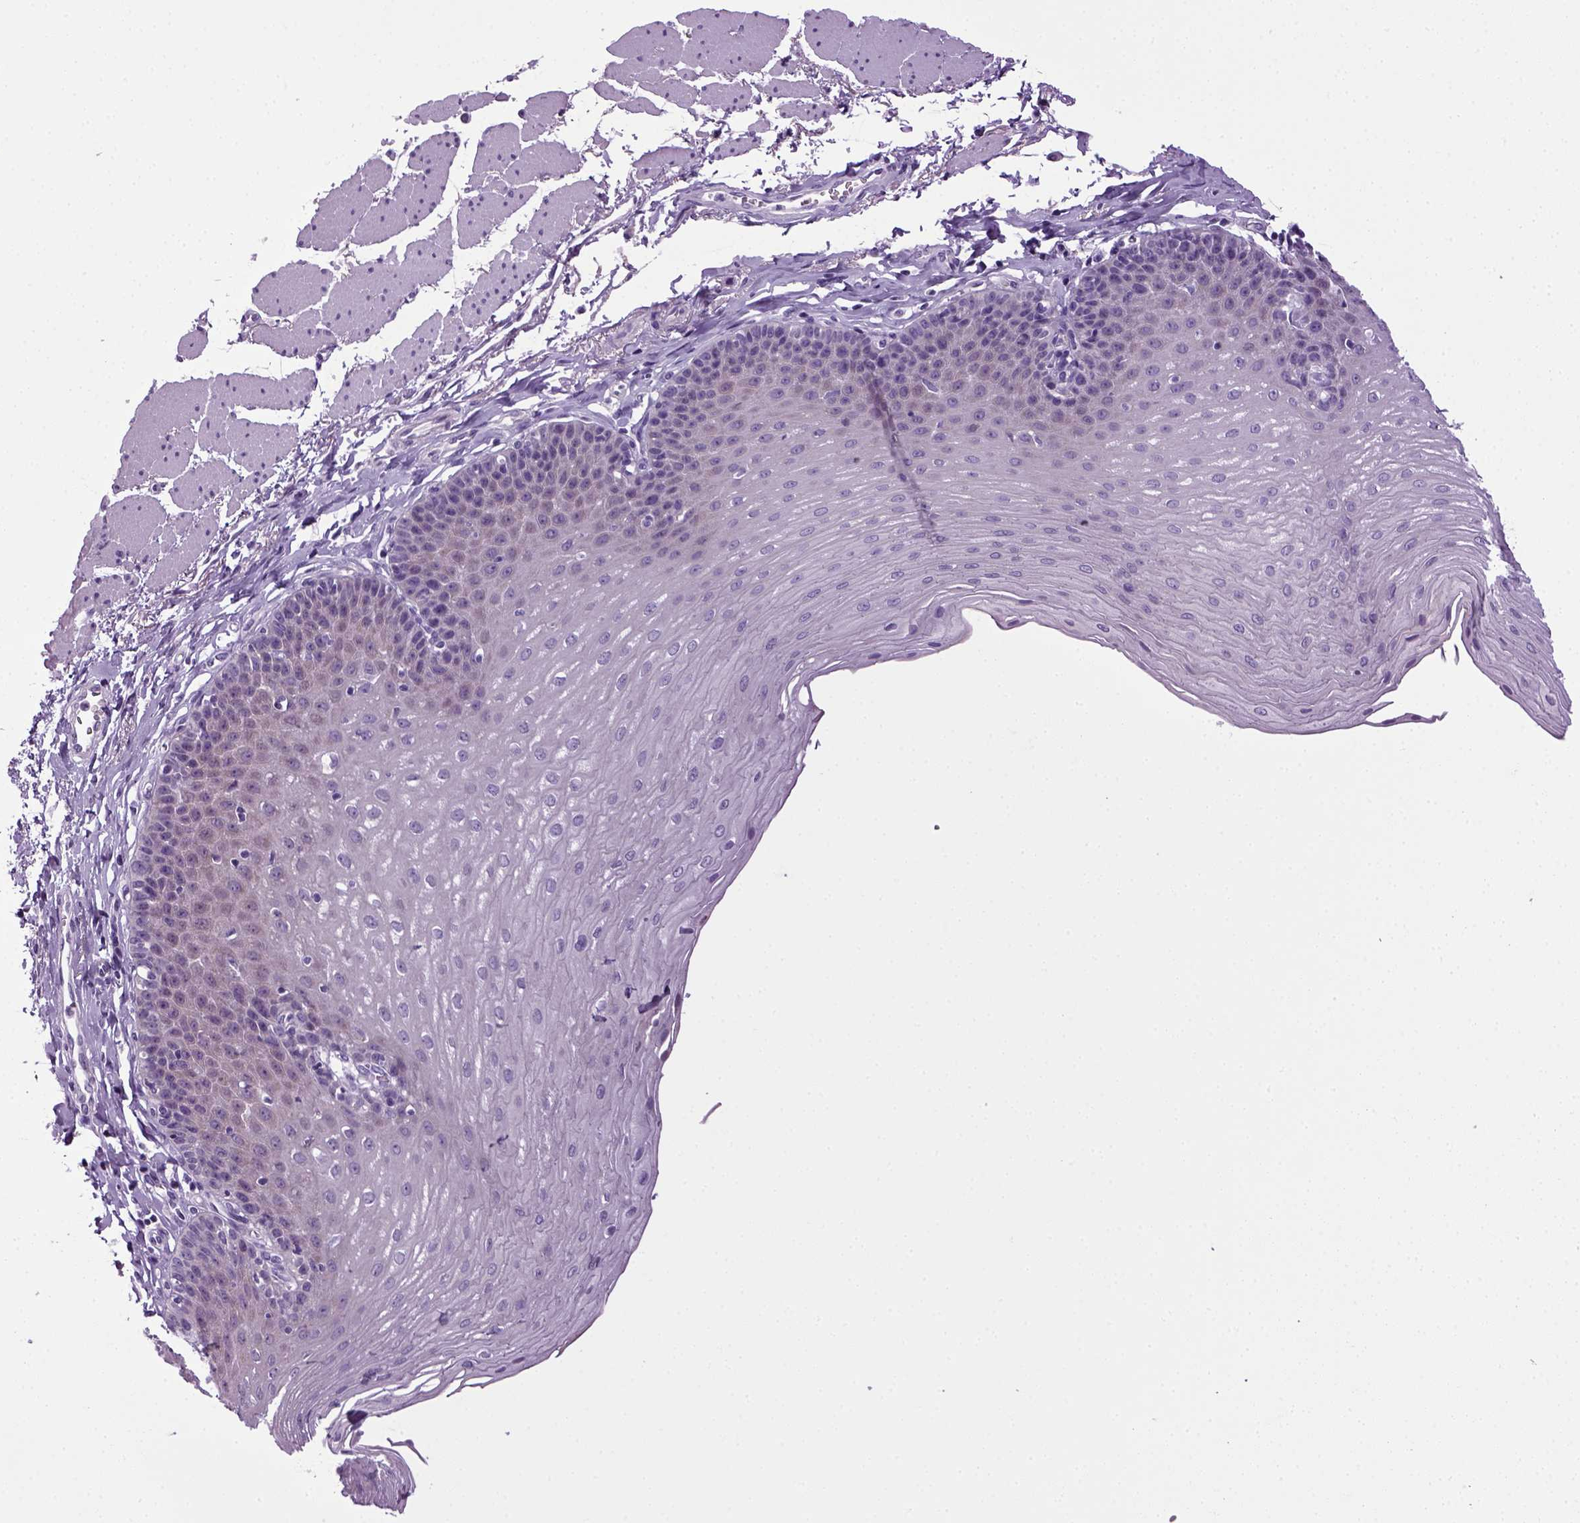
{"staining": {"intensity": "negative", "quantity": "none", "location": "none"}, "tissue": "esophagus", "cell_type": "Squamous epithelial cells", "image_type": "normal", "snomed": [{"axis": "morphology", "description": "Normal tissue, NOS"}, {"axis": "topography", "description": "Esophagus"}], "caption": "A high-resolution image shows immunohistochemistry (IHC) staining of normal esophagus, which reveals no significant expression in squamous epithelial cells. (DAB (3,3'-diaminobenzidine) IHC with hematoxylin counter stain).", "gene": "HMCN2", "patient": {"sex": "female", "age": 81}}